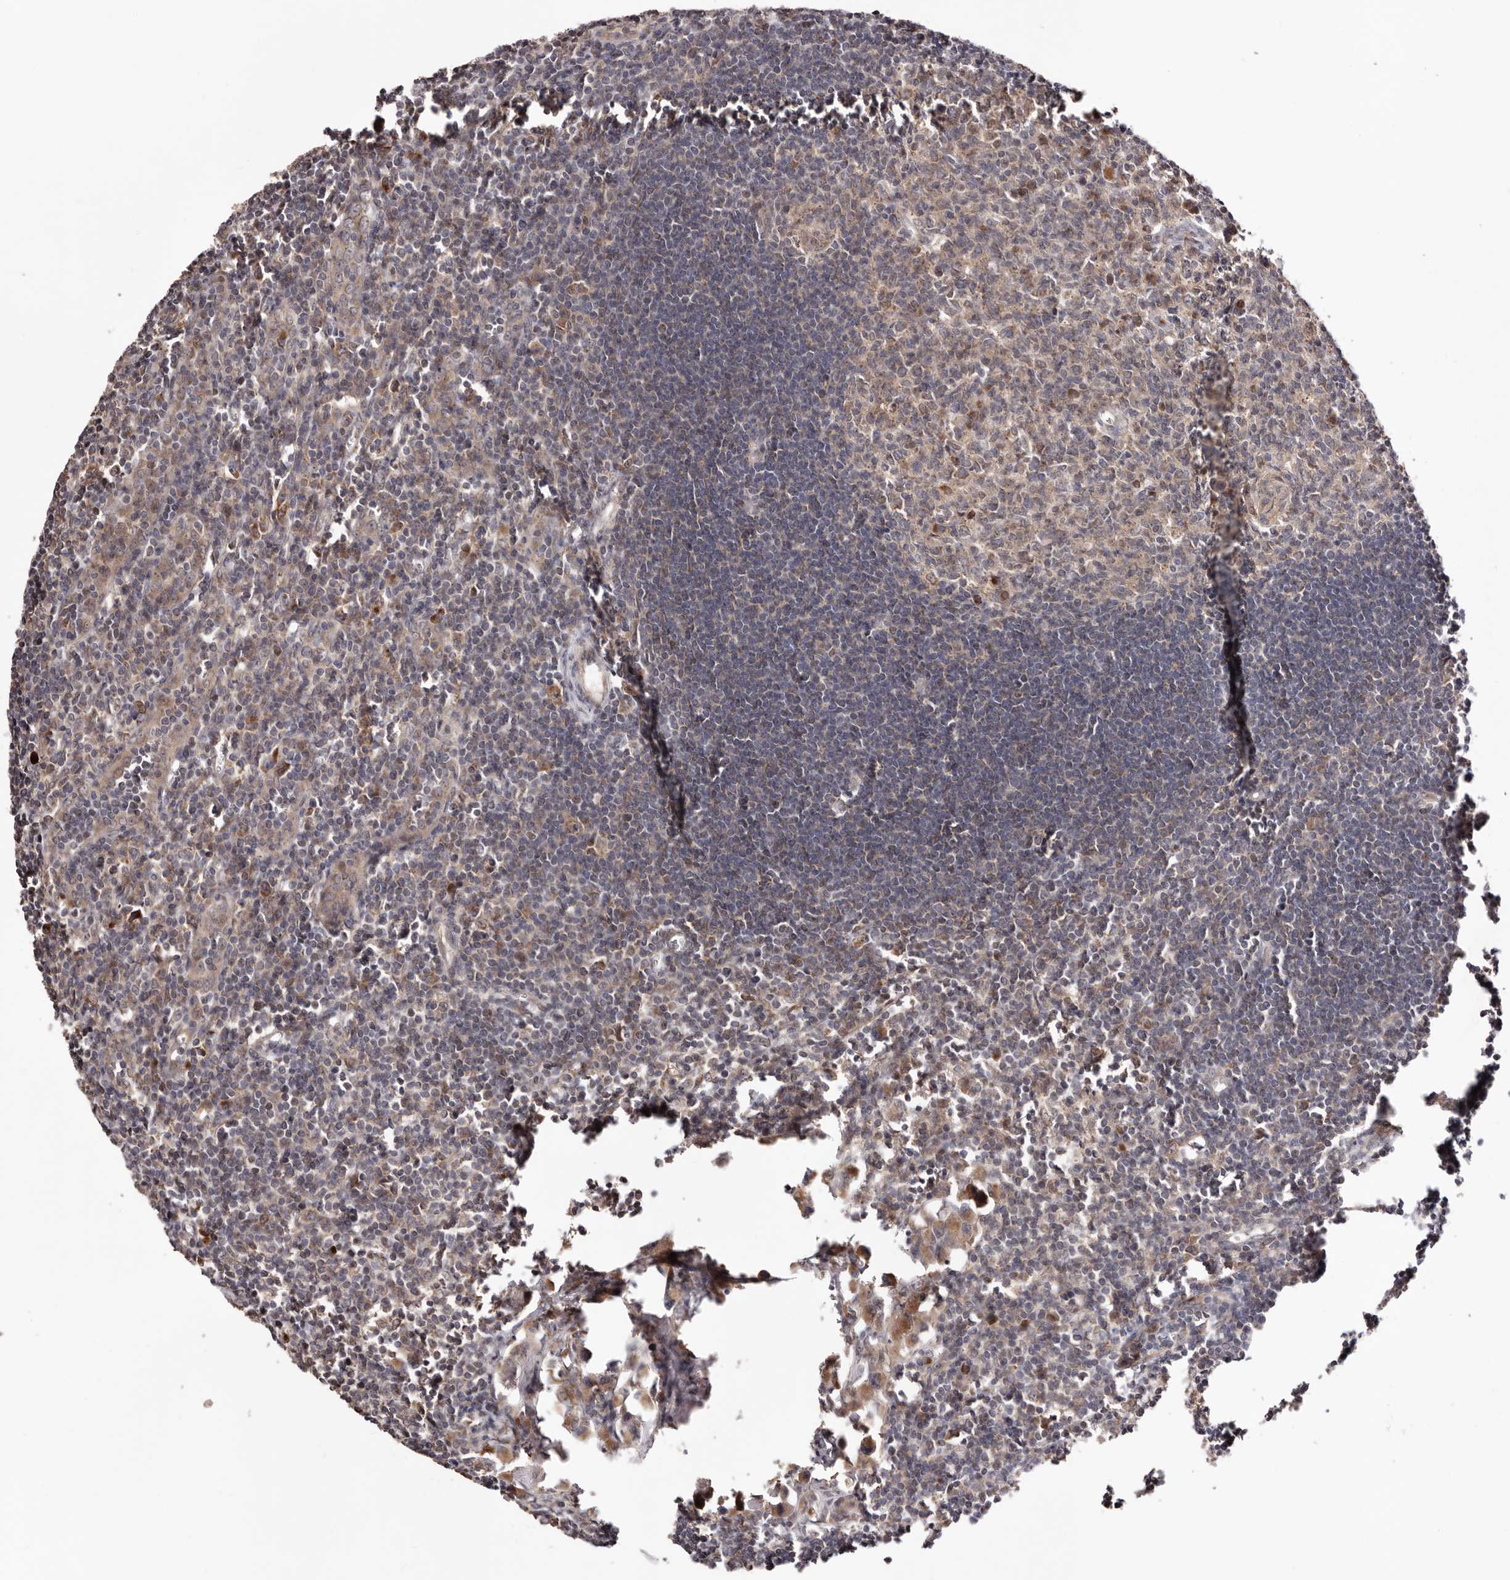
{"staining": {"intensity": "moderate", "quantity": "25%-75%", "location": "cytoplasmic/membranous"}, "tissue": "lymph node", "cell_type": "Germinal center cells", "image_type": "normal", "snomed": [{"axis": "morphology", "description": "Normal tissue, NOS"}, {"axis": "morphology", "description": "Malignant melanoma, Metastatic site"}, {"axis": "topography", "description": "Lymph node"}], "caption": "A high-resolution image shows IHC staining of normal lymph node, which demonstrates moderate cytoplasmic/membranous positivity in approximately 25%-75% of germinal center cells.", "gene": "EGR3", "patient": {"sex": "male", "age": 41}}